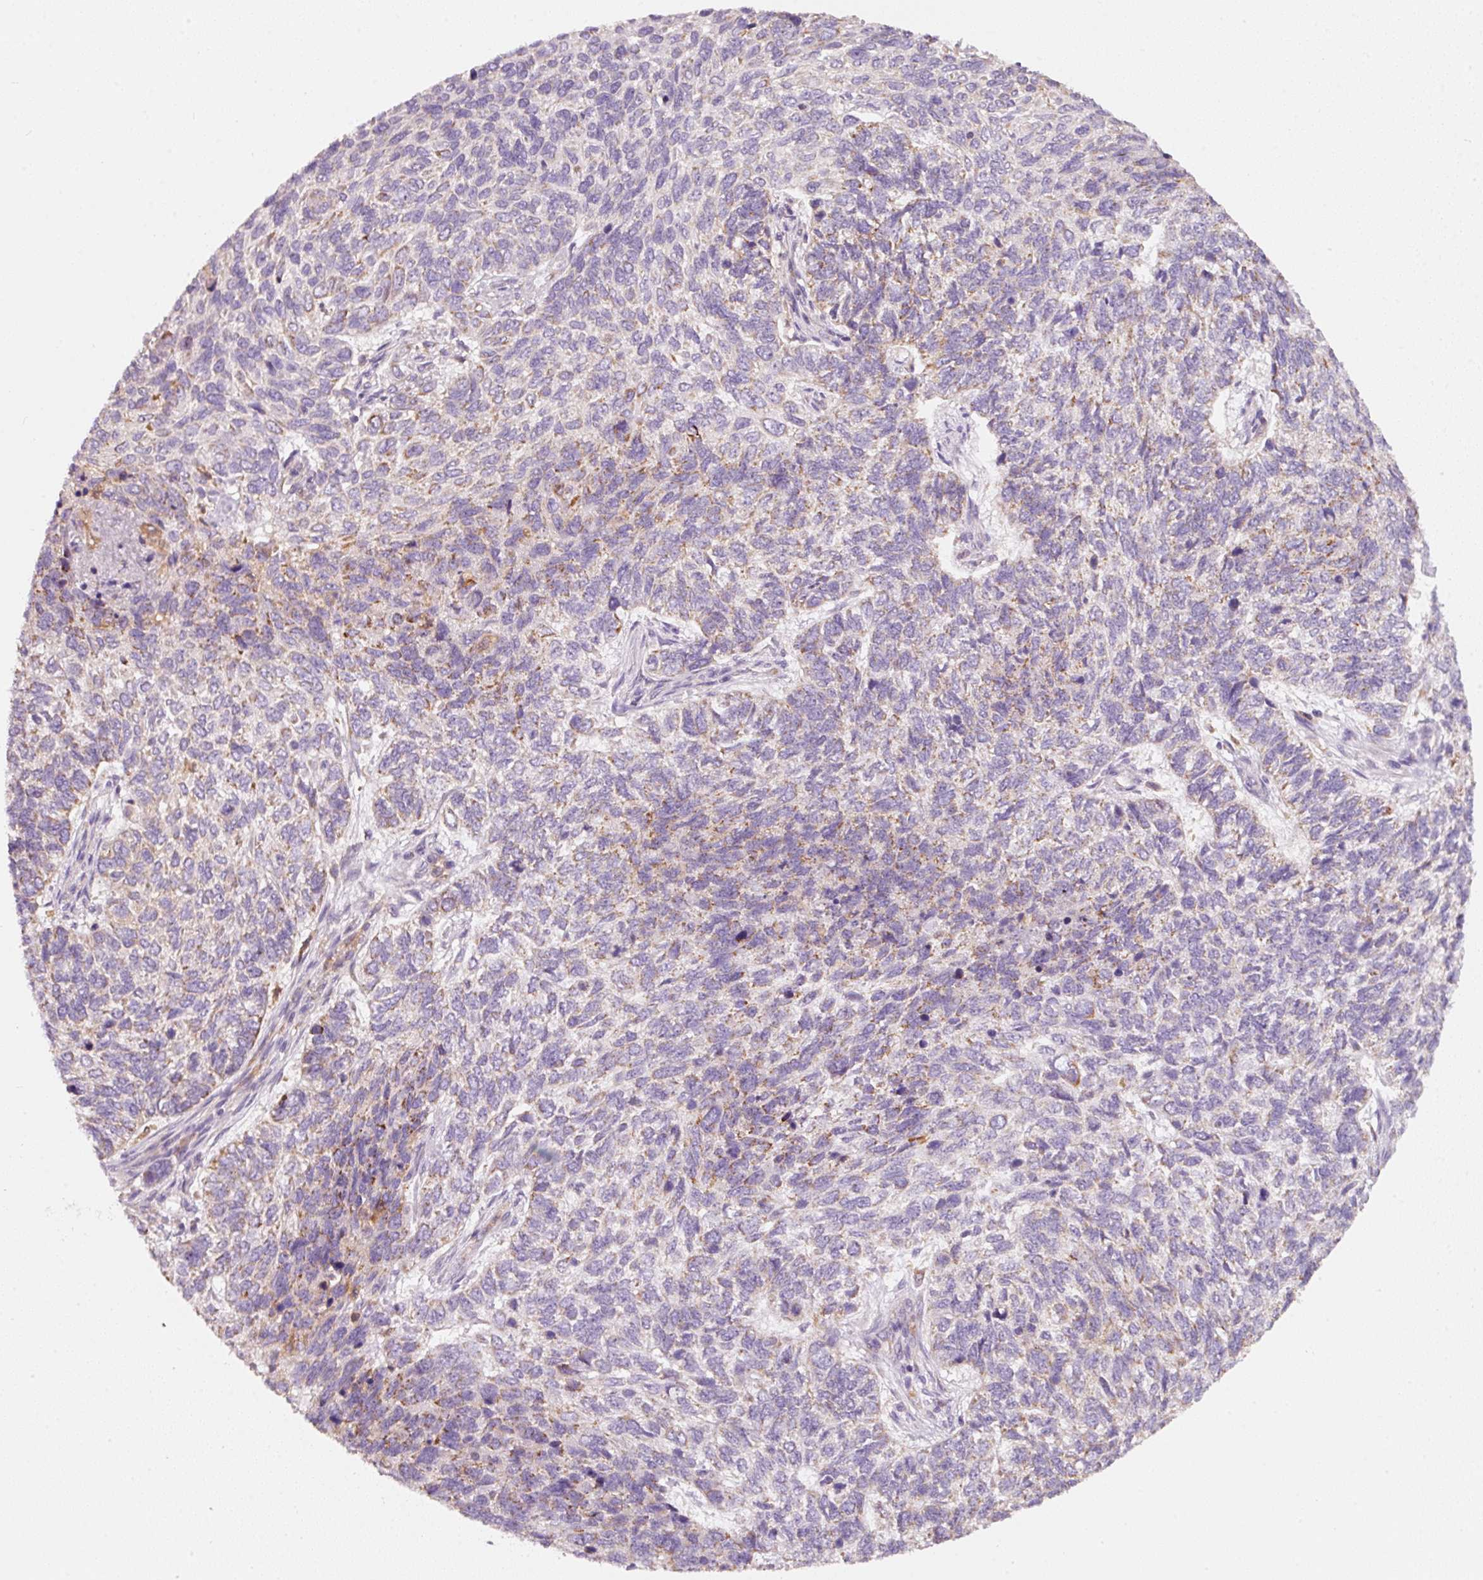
{"staining": {"intensity": "weak", "quantity": "<25%", "location": "cytoplasmic/membranous"}, "tissue": "skin cancer", "cell_type": "Tumor cells", "image_type": "cancer", "snomed": [{"axis": "morphology", "description": "Basal cell carcinoma"}, {"axis": "topography", "description": "Skin"}], "caption": "This image is of skin basal cell carcinoma stained with IHC to label a protein in brown with the nuclei are counter-stained blue. There is no positivity in tumor cells.", "gene": "IQGAP2", "patient": {"sex": "female", "age": 65}}